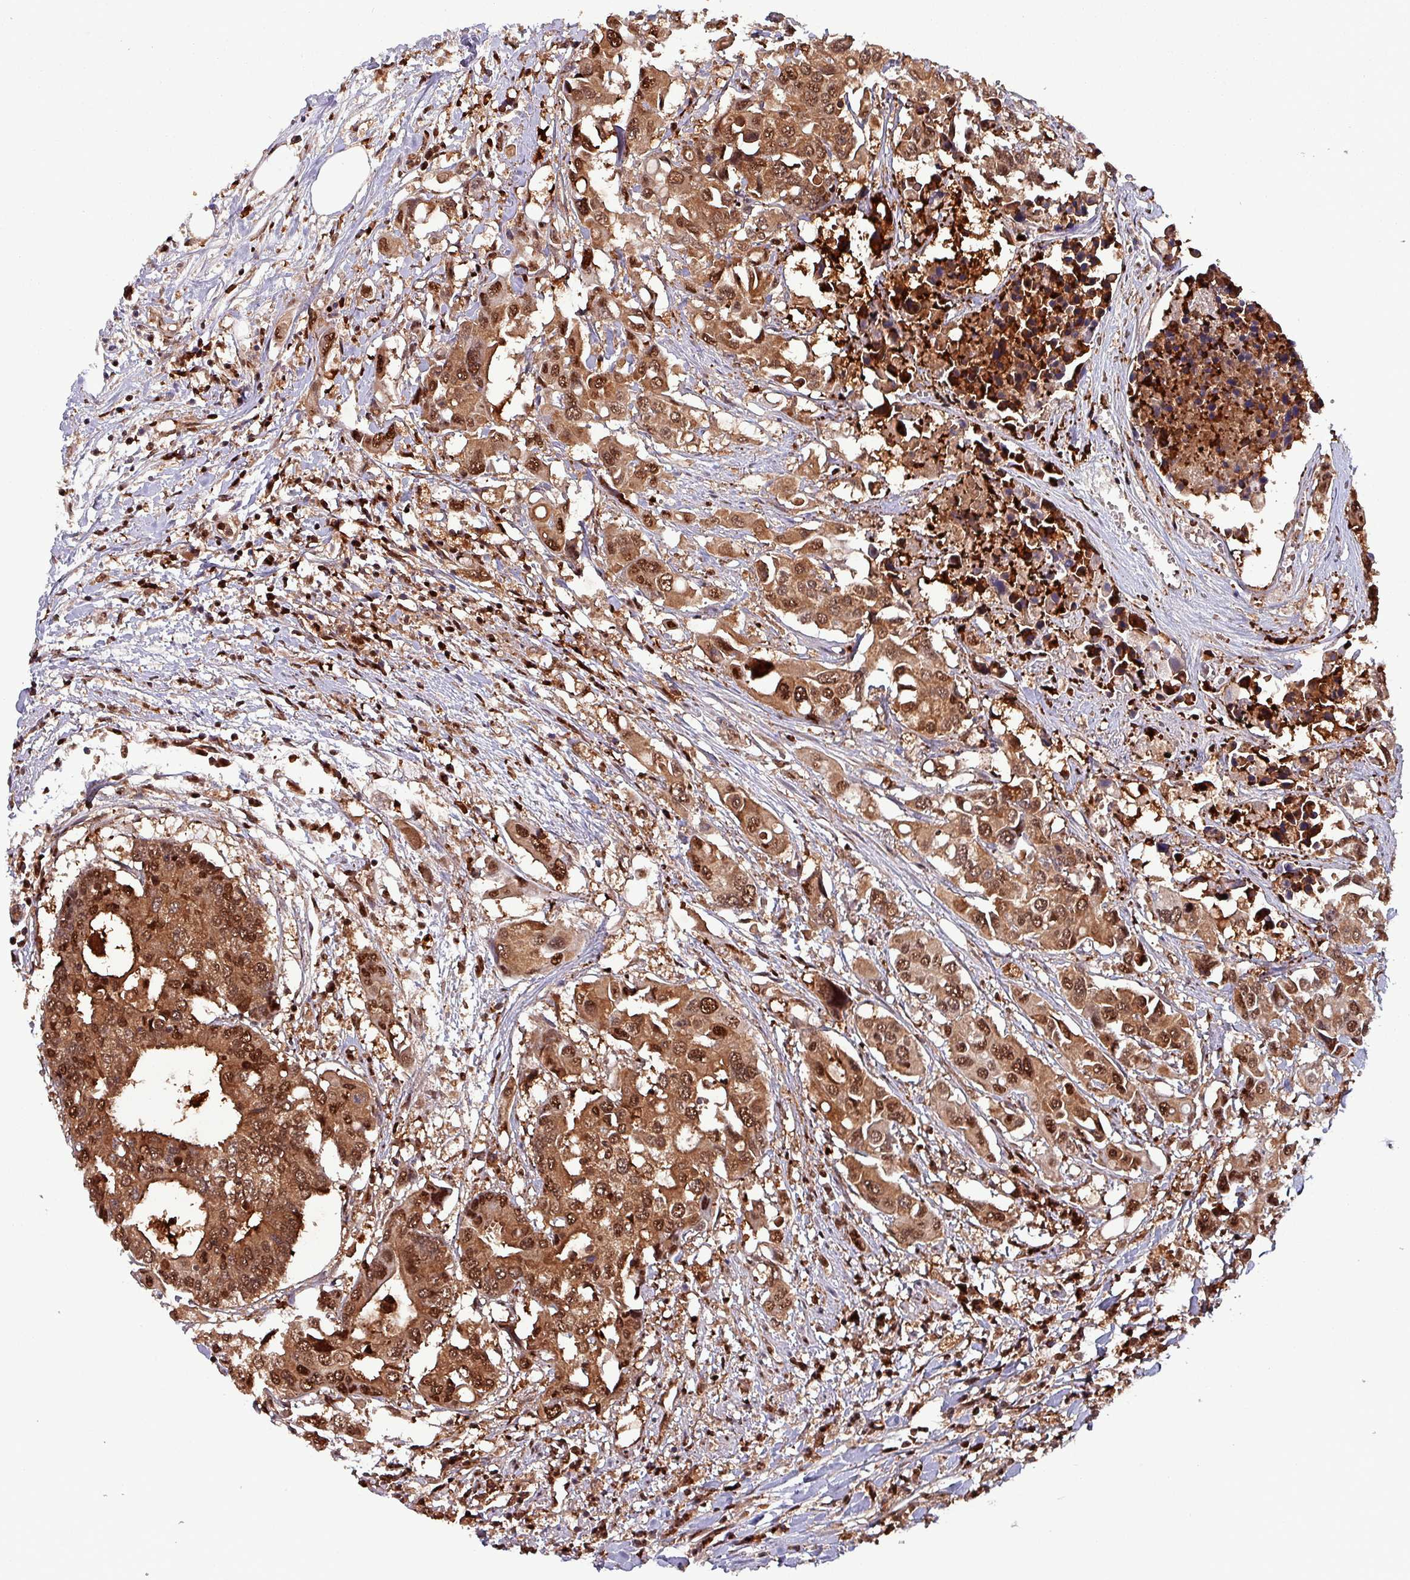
{"staining": {"intensity": "strong", "quantity": ">75%", "location": "cytoplasmic/membranous,nuclear"}, "tissue": "colorectal cancer", "cell_type": "Tumor cells", "image_type": "cancer", "snomed": [{"axis": "morphology", "description": "Adenocarcinoma, NOS"}, {"axis": "topography", "description": "Colon"}], "caption": "DAB (3,3'-diaminobenzidine) immunohistochemical staining of colorectal cancer (adenocarcinoma) exhibits strong cytoplasmic/membranous and nuclear protein positivity in about >75% of tumor cells.", "gene": "PSMB8", "patient": {"sex": "male", "age": 77}}